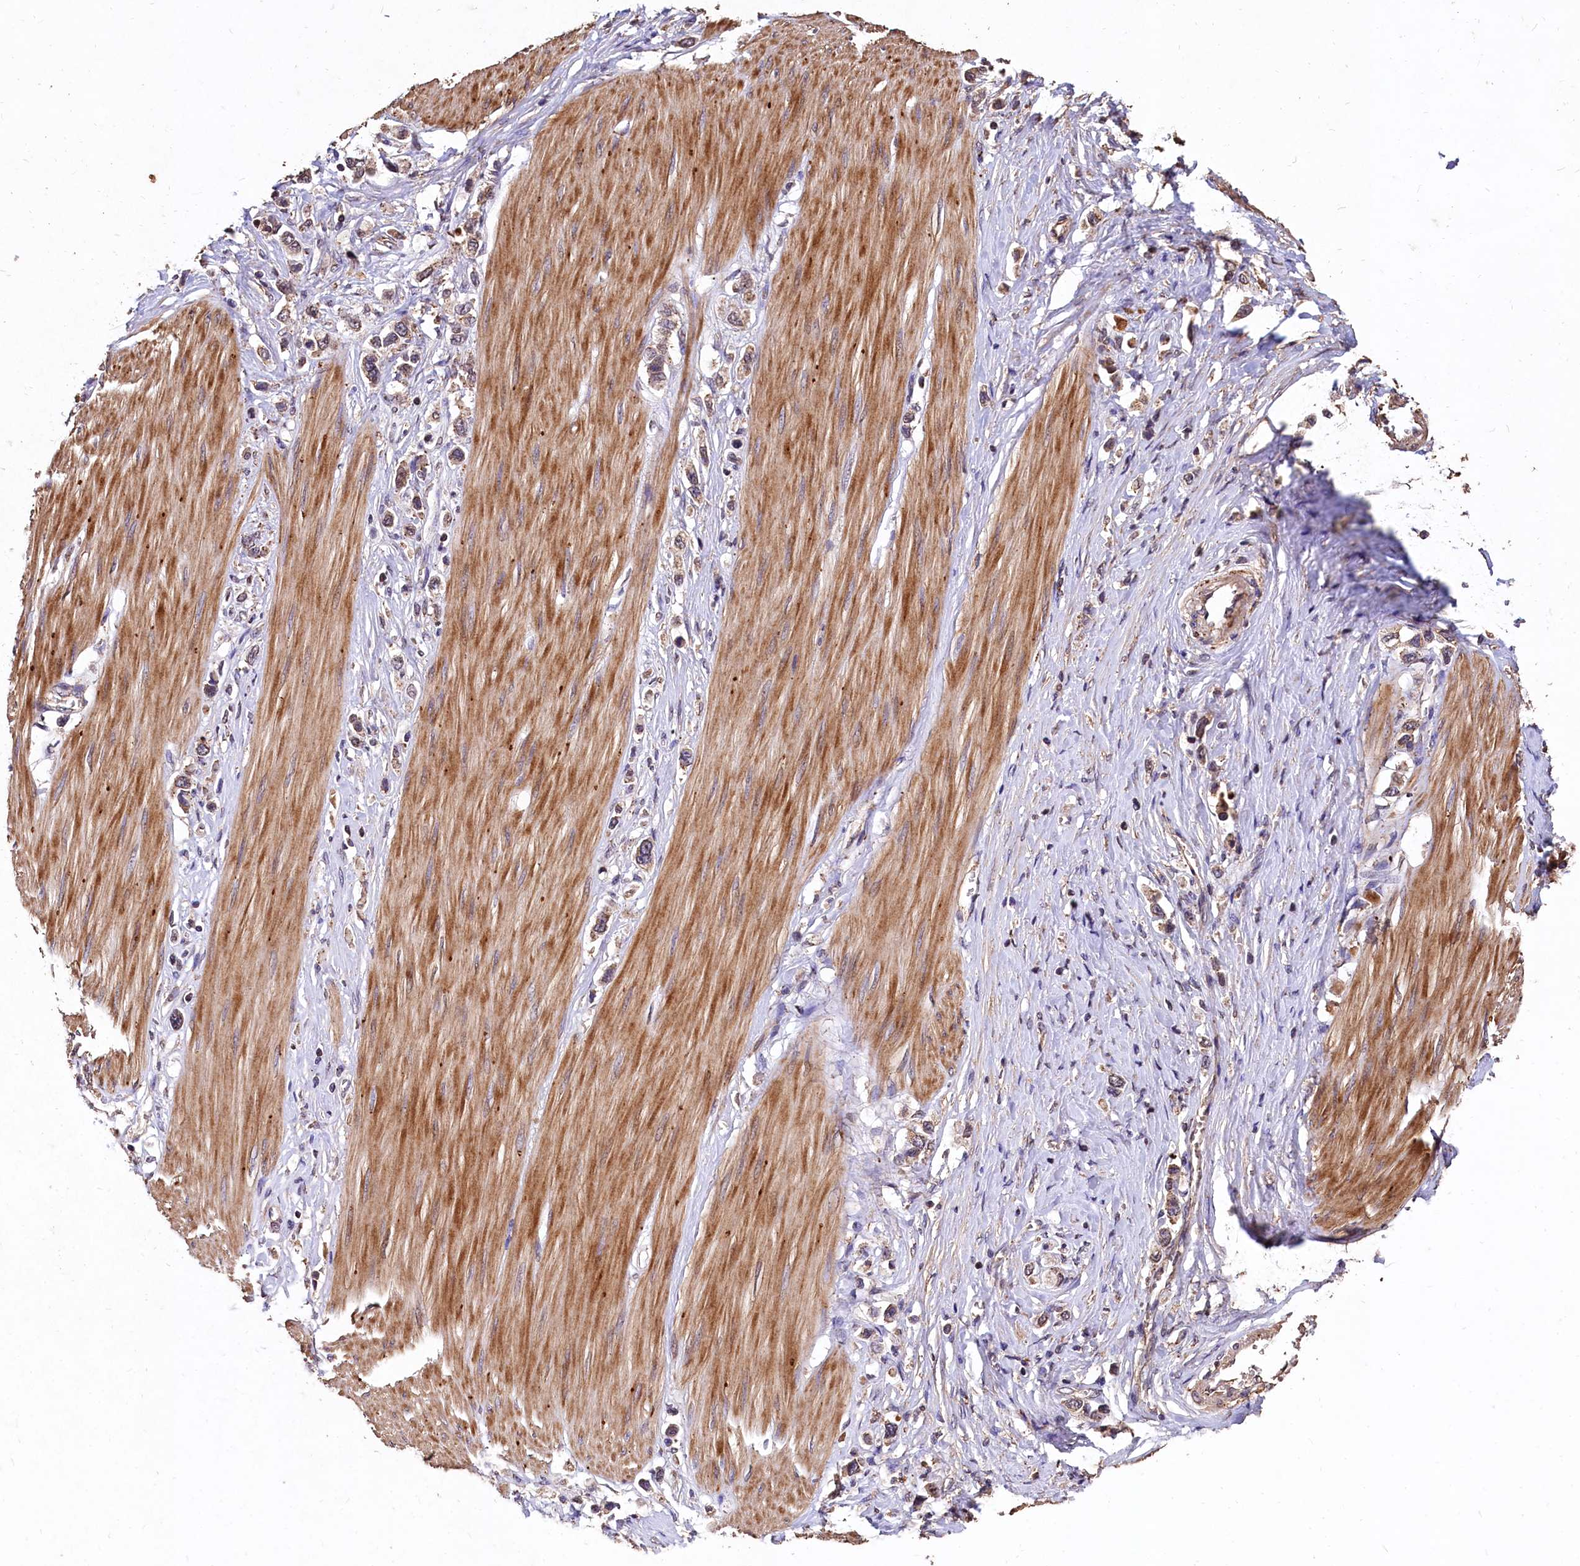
{"staining": {"intensity": "weak", "quantity": "25%-75%", "location": "cytoplasmic/membranous"}, "tissue": "stomach cancer", "cell_type": "Tumor cells", "image_type": "cancer", "snomed": [{"axis": "morphology", "description": "Adenocarcinoma, NOS"}, {"axis": "topography", "description": "Stomach"}], "caption": "A histopathology image of stomach cancer stained for a protein displays weak cytoplasmic/membranous brown staining in tumor cells.", "gene": "LSM4", "patient": {"sex": "female", "age": 65}}